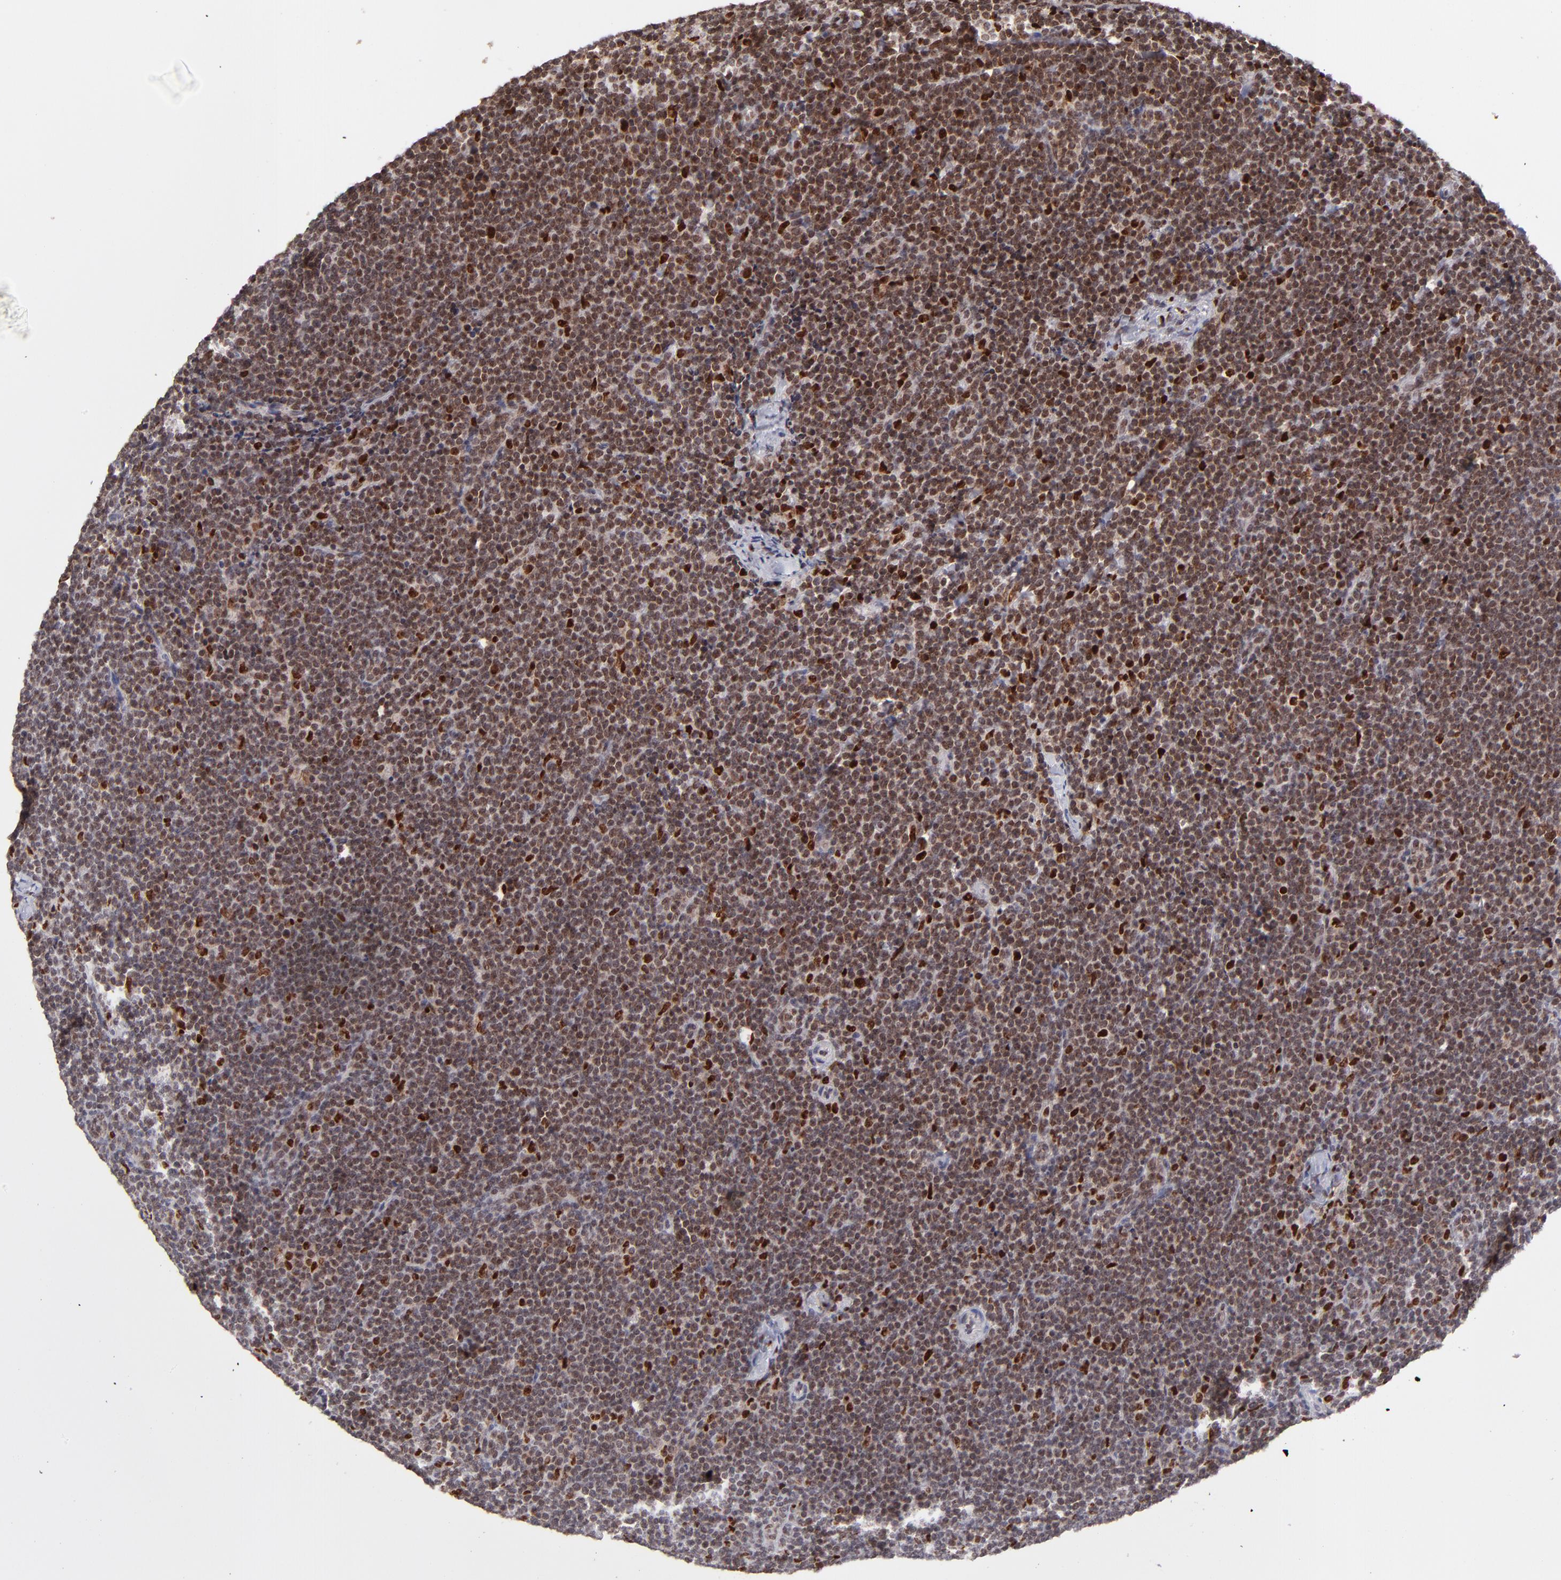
{"staining": {"intensity": "moderate", "quantity": ">75%", "location": "cytoplasmic/membranous,nuclear"}, "tissue": "lymphoma", "cell_type": "Tumor cells", "image_type": "cancer", "snomed": [{"axis": "morphology", "description": "Malignant lymphoma, non-Hodgkin's type, High grade"}, {"axis": "topography", "description": "Lymph node"}], "caption": "Human malignant lymphoma, non-Hodgkin's type (high-grade) stained with a brown dye shows moderate cytoplasmic/membranous and nuclear positive expression in approximately >75% of tumor cells.", "gene": "TOP1MT", "patient": {"sex": "female", "age": 58}}